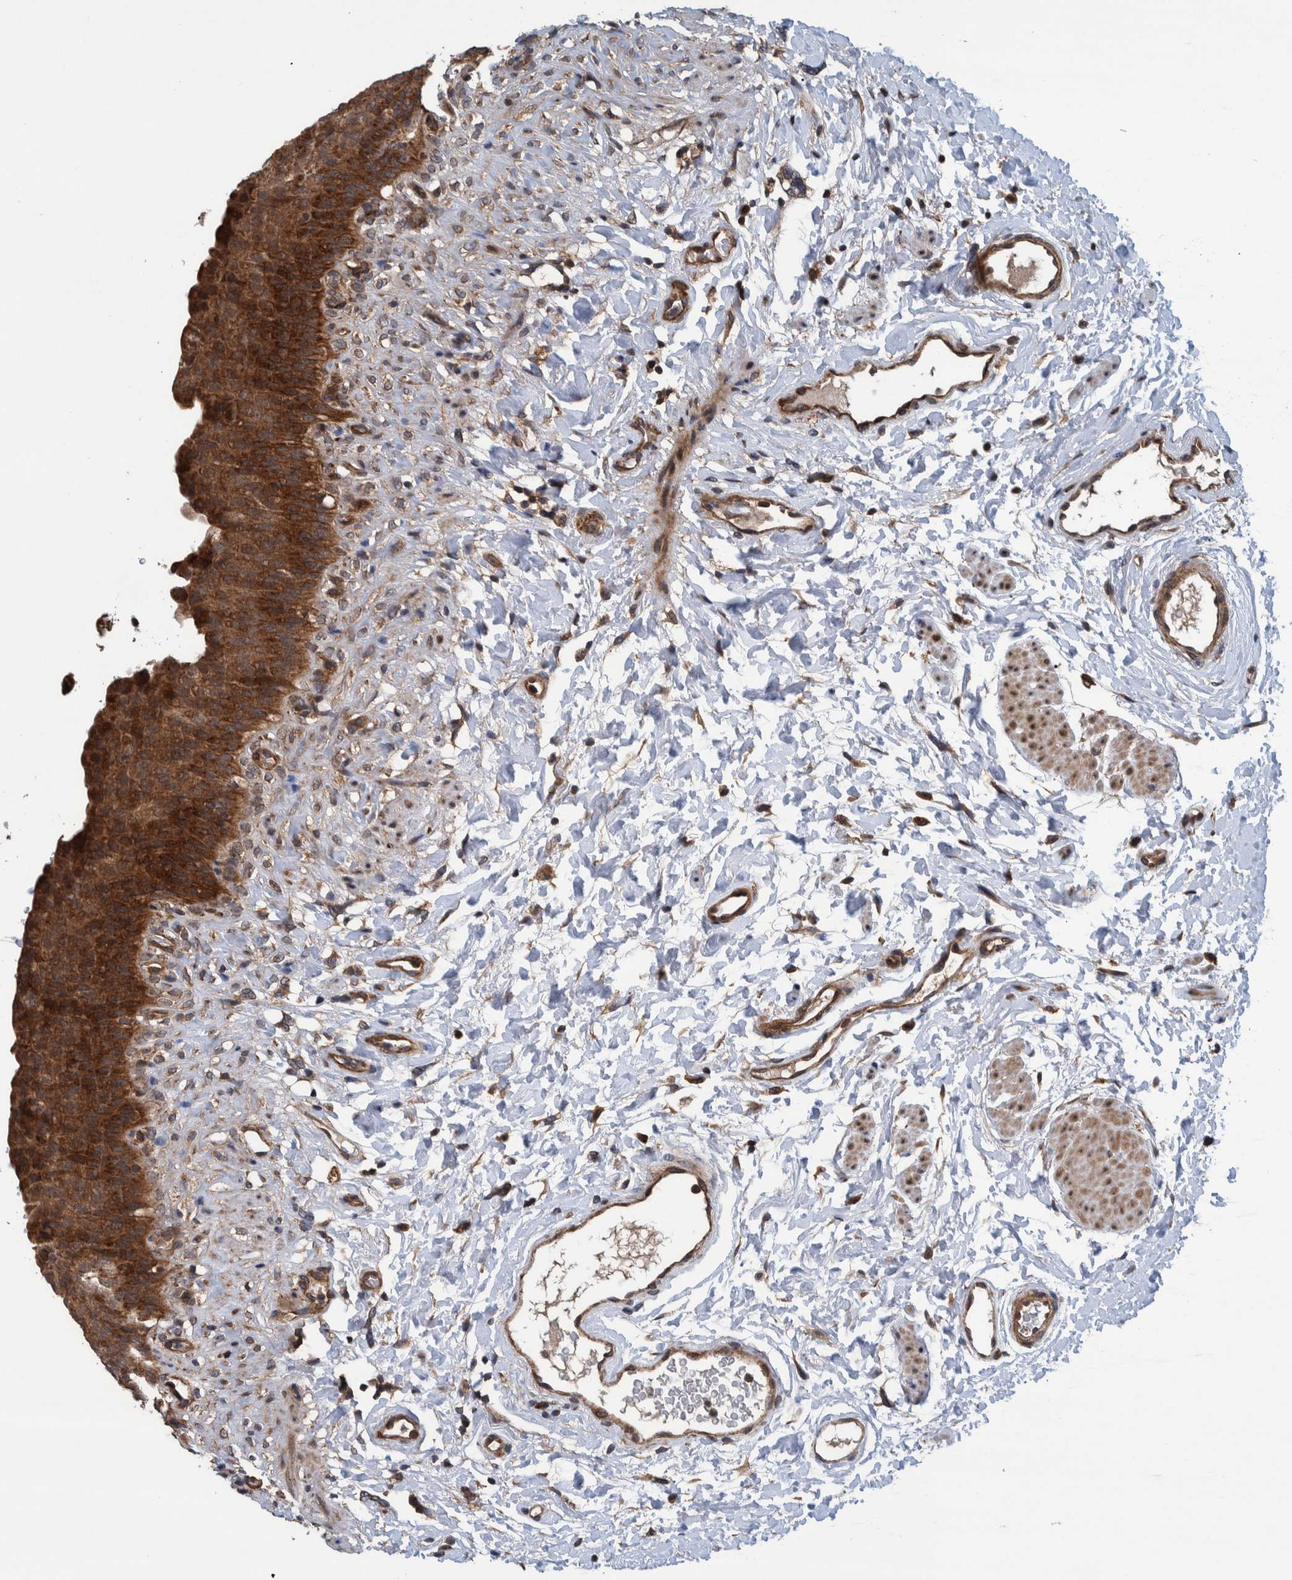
{"staining": {"intensity": "strong", "quantity": ">75%", "location": "cytoplasmic/membranous"}, "tissue": "urinary bladder", "cell_type": "Urothelial cells", "image_type": "normal", "snomed": [{"axis": "morphology", "description": "Normal tissue, NOS"}, {"axis": "topography", "description": "Urinary bladder"}], "caption": "IHC image of unremarkable urinary bladder: urinary bladder stained using immunohistochemistry (IHC) exhibits high levels of strong protein expression localized specifically in the cytoplasmic/membranous of urothelial cells, appearing as a cytoplasmic/membranous brown color.", "gene": "MRPS7", "patient": {"sex": "female", "age": 79}}